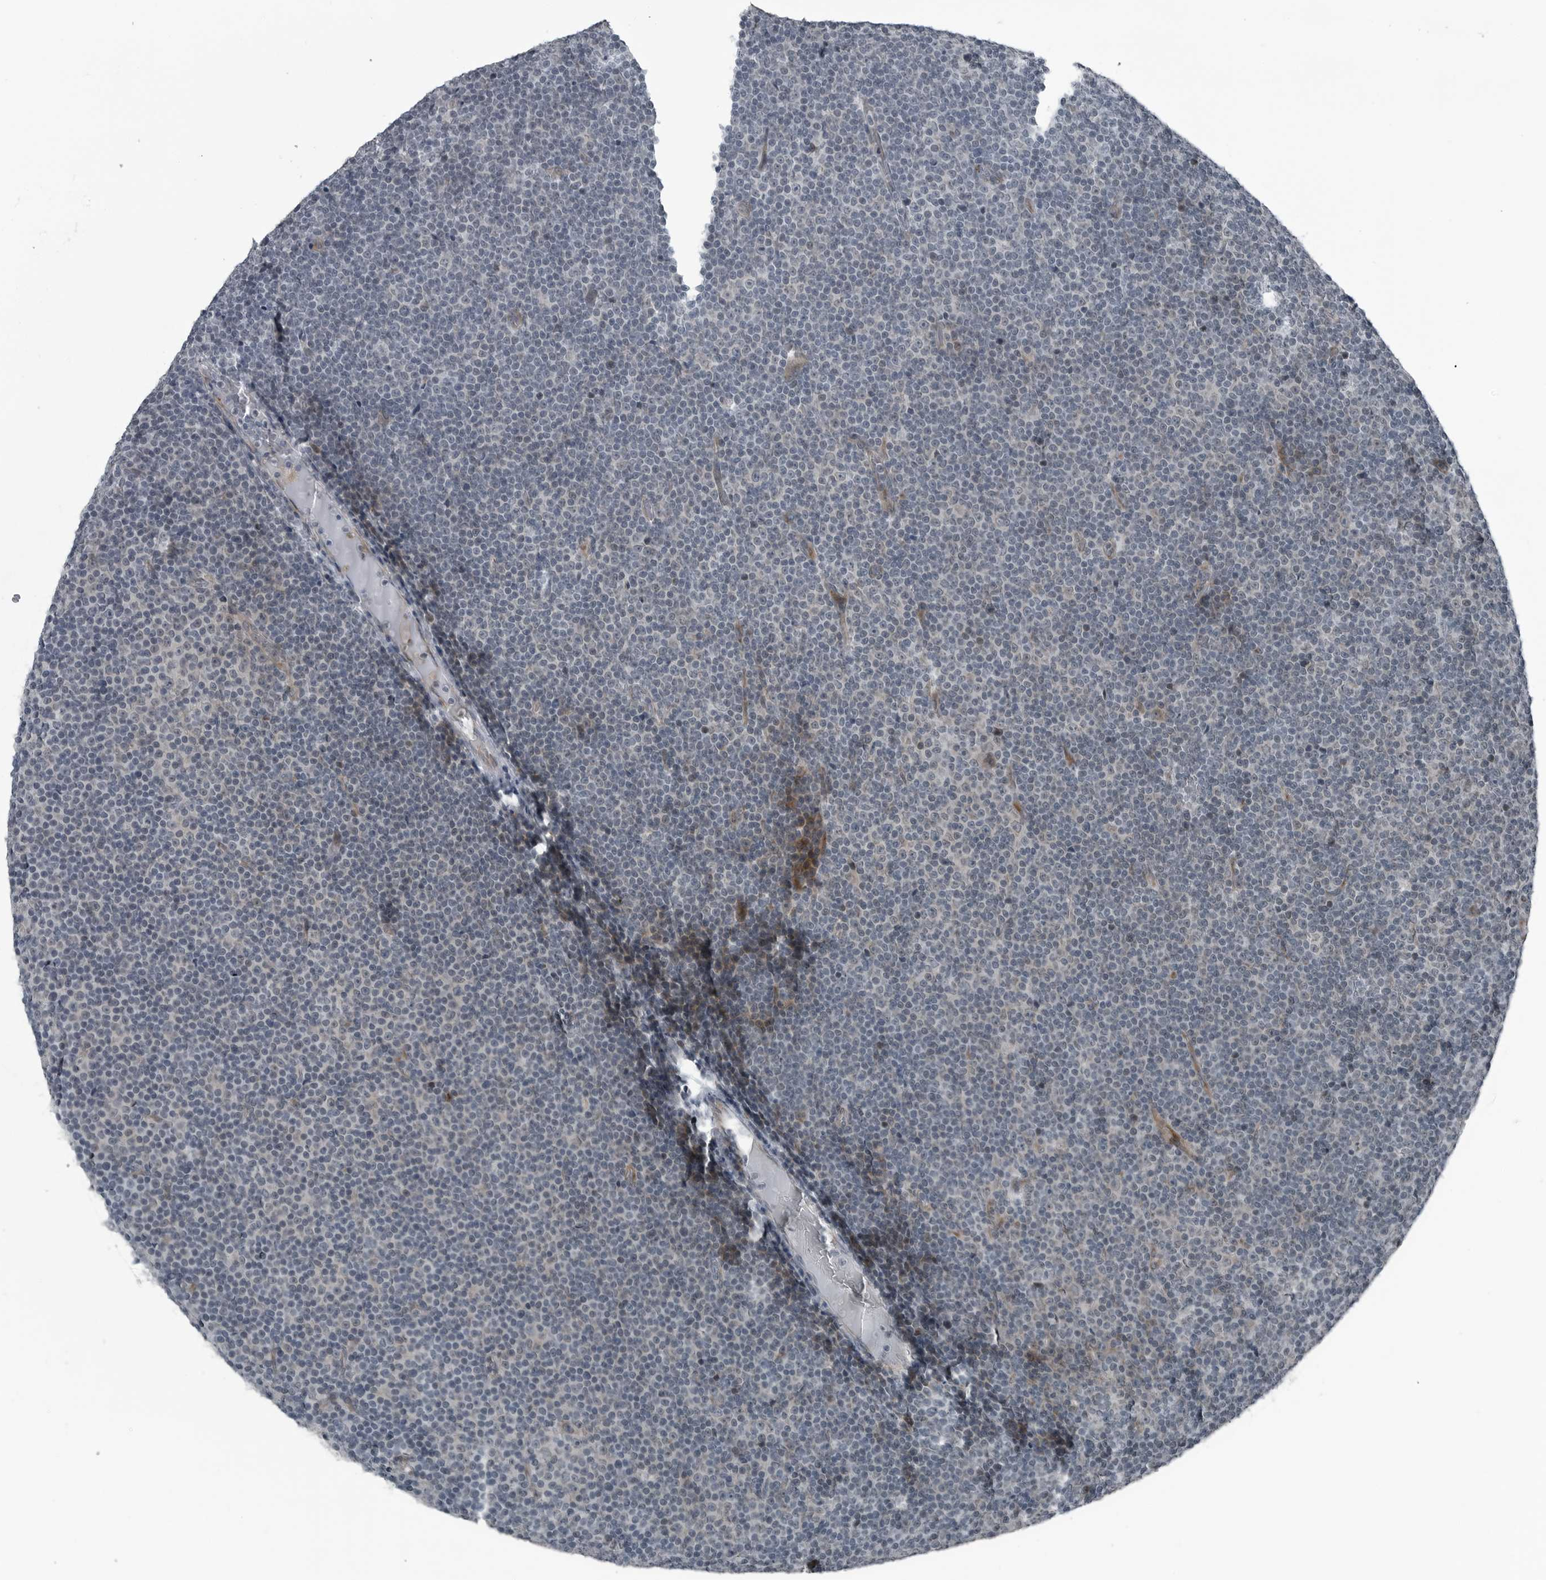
{"staining": {"intensity": "negative", "quantity": "none", "location": "none"}, "tissue": "lymphoma", "cell_type": "Tumor cells", "image_type": "cancer", "snomed": [{"axis": "morphology", "description": "Malignant lymphoma, non-Hodgkin's type, Low grade"}, {"axis": "topography", "description": "Lymph node"}], "caption": "Immunohistochemistry (IHC) image of human lymphoma stained for a protein (brown), which exhibits no positivity in tumor cells. (DAB immunohistochemistry (IHC) visualized using brightfield microscopy, high magnification).", "gene": "DNAAF11", "patient": {"sex": "female", "age": 67}}